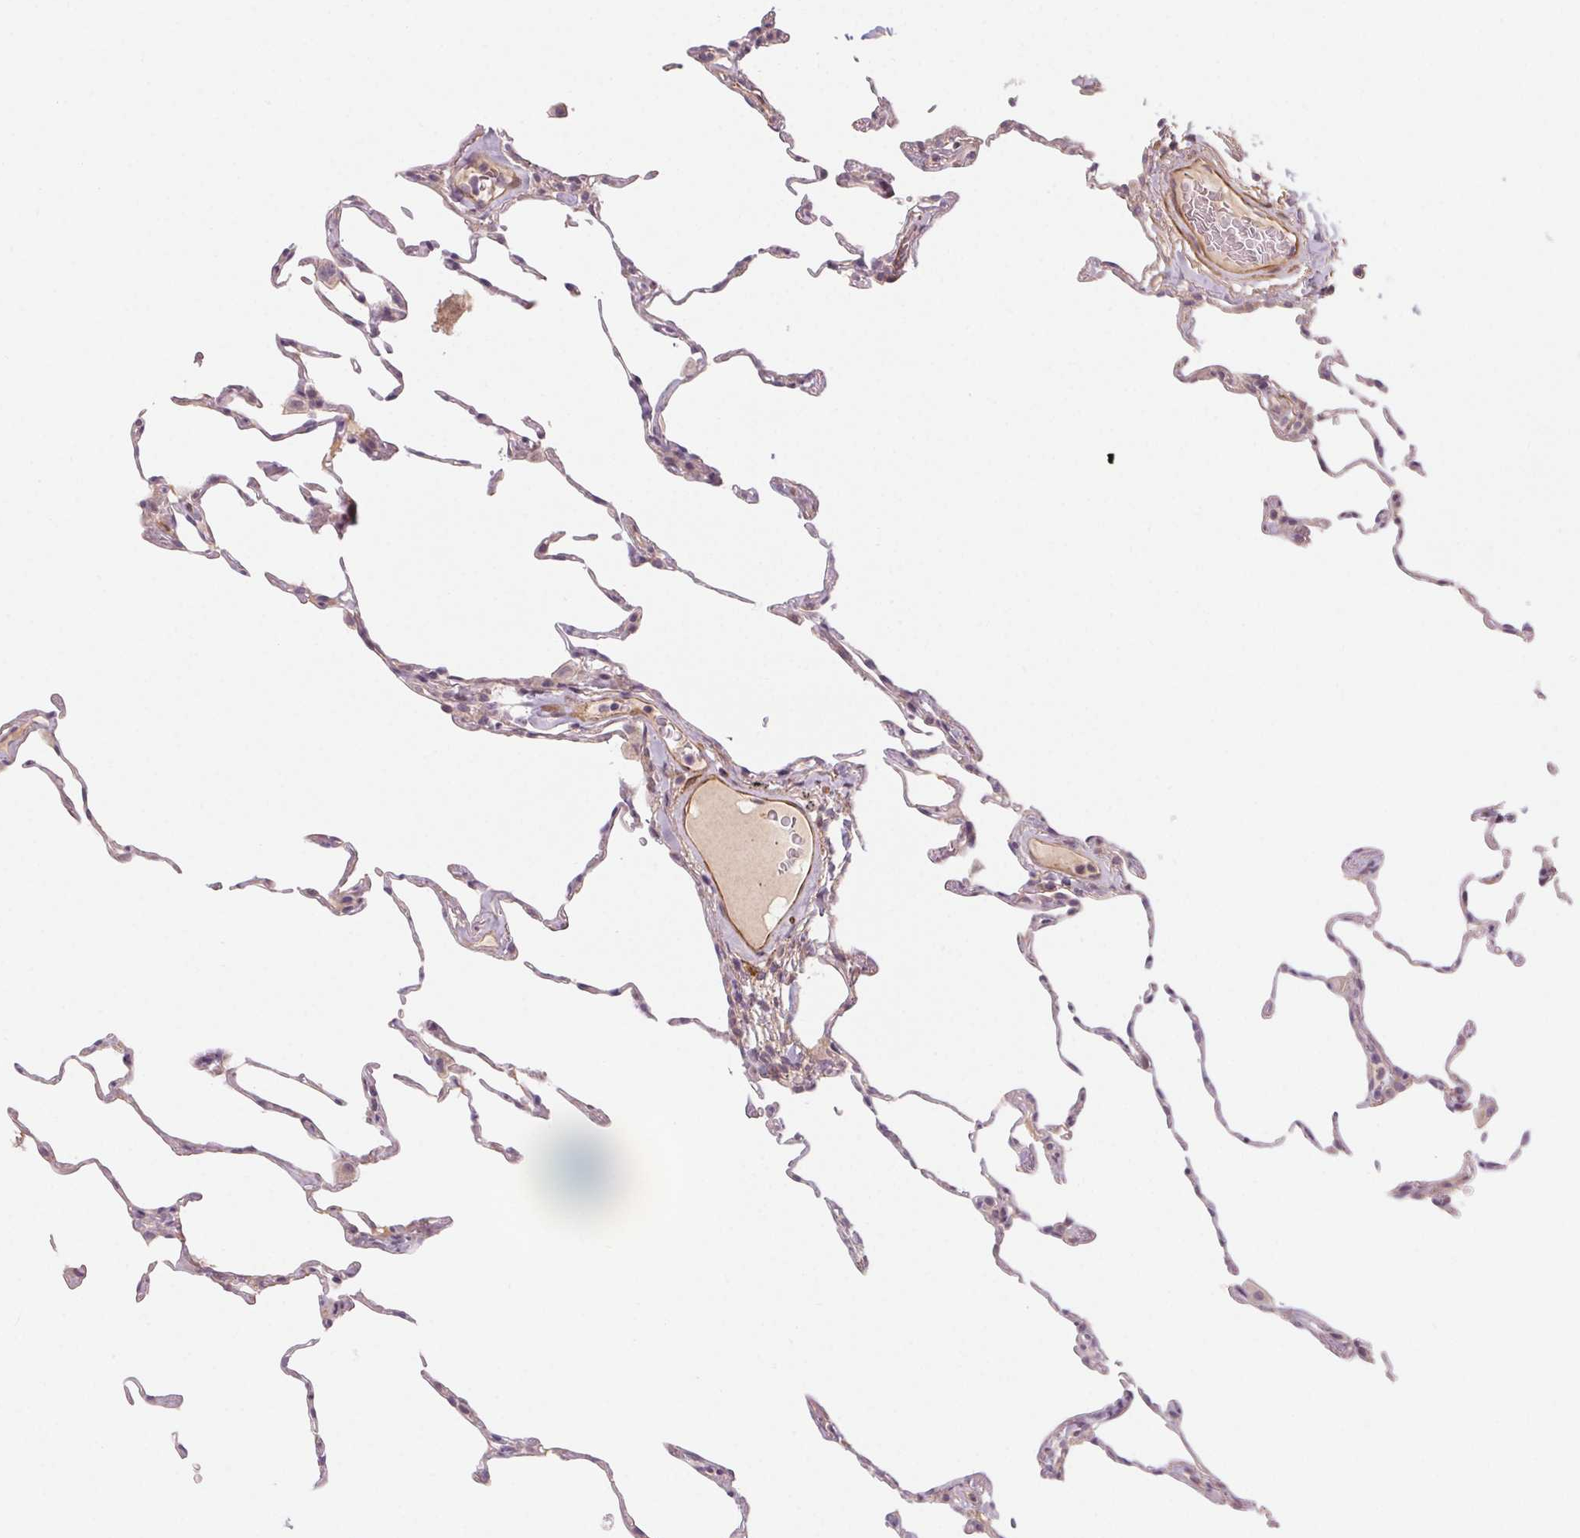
{"staining": {"intensity": "weak", "quantity": "<25%", "location": "cytoplasmic/membranous"}, "tissue": "lung", "cell_type": "Alveolar cells", "image_type": "normal", "snomed": [{"axis": "morphology", "description": "Normal tissue, NOS"}, {"axis": "topography", "description": "Lung"}], "caption": "DAB immunohistochemical staining of benign human lung reveals no significant staining in alveolar cells.", "gene": "CCDC112", "patient": {"sex": "female", "age": 57}}